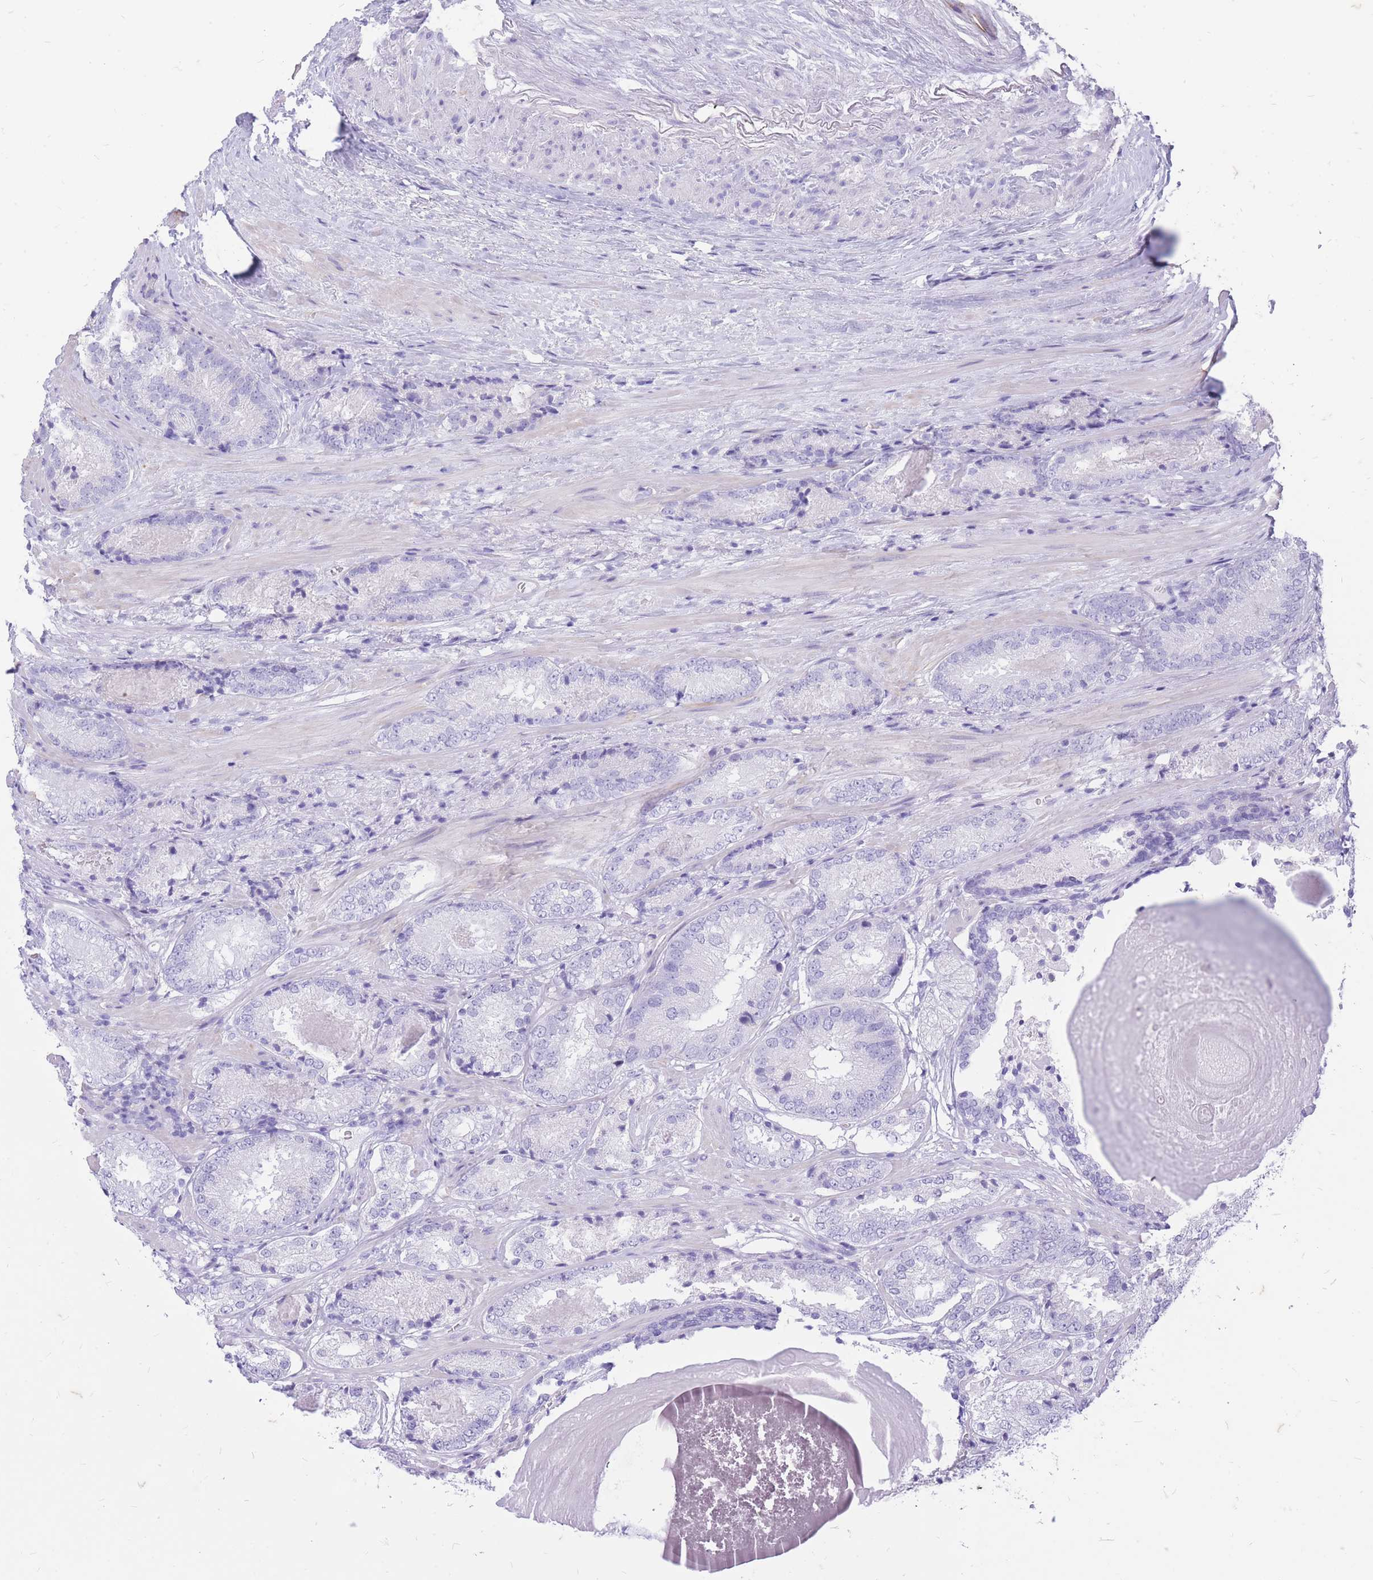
{"staining": {"intensity": "negative", "quantity": "none", "location": "none"}, "tissue": "prostate cancer", "cell_type": "Tumor cells", "image_type": "cancer", "snomed": [{"axis": "morphology", "description": "Adenocarcinoma, High grade"}, {"axis": "topography", "description": "Prostate"}], "caption": "Immunohistochemical staining of human prostate high-grade adenocarcinoma demonstrates no significant staining in tumor cells.", "gene": "ZFP37", "patient": {"sex": "male", "age": 63}}